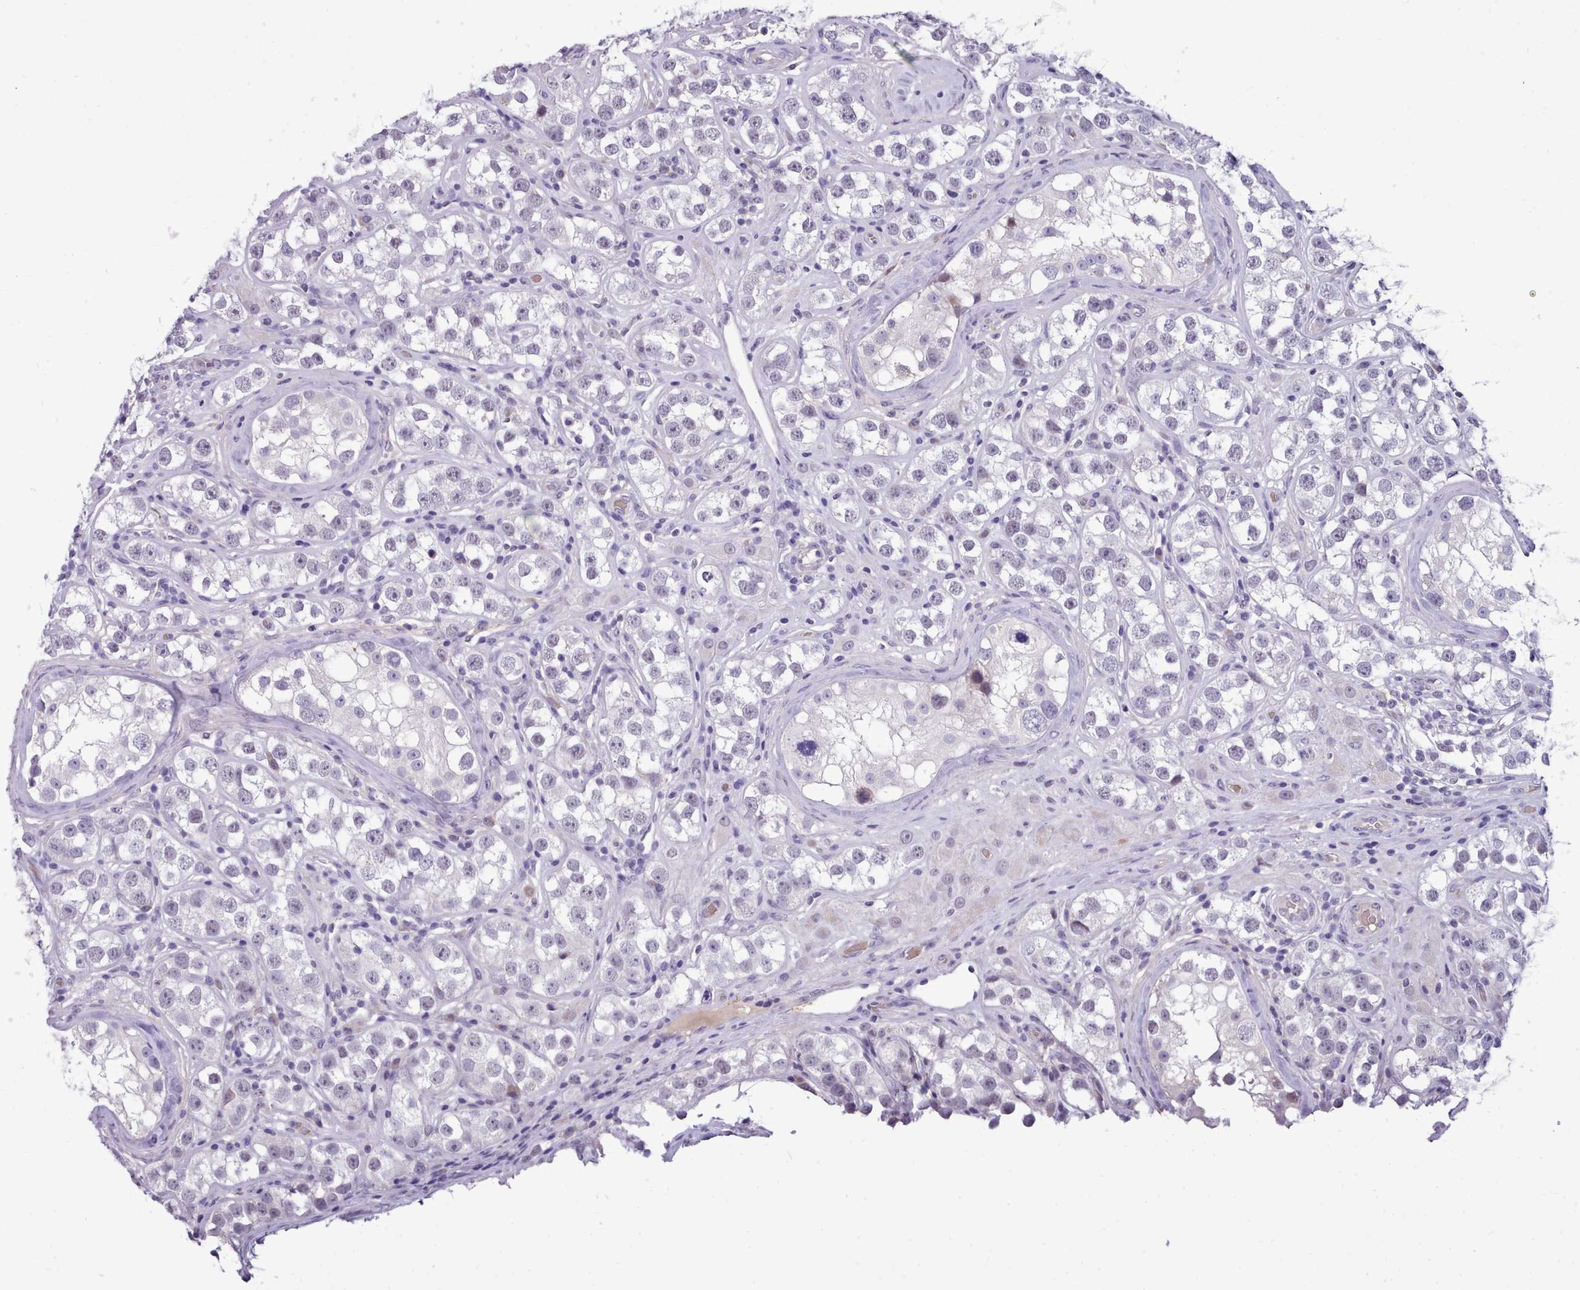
{"staining": {"intensity": "negative", "quantity": "none", "location": "none"}, "tissue": "testis cancer", "cell_type": "Tumor cells", "image_type": "cancer", "snomed": [{"axis": "morphology", "description": "Seminoma, NOS"}, {"axis": "topography", "description": "Testis"}], "caption": "Immunohistochemical staining of human seminoma (testis) shows no significant positivity in tumor cells.", "gene": "KCTD16", "patient": {"sex": "male", "age": 28}}